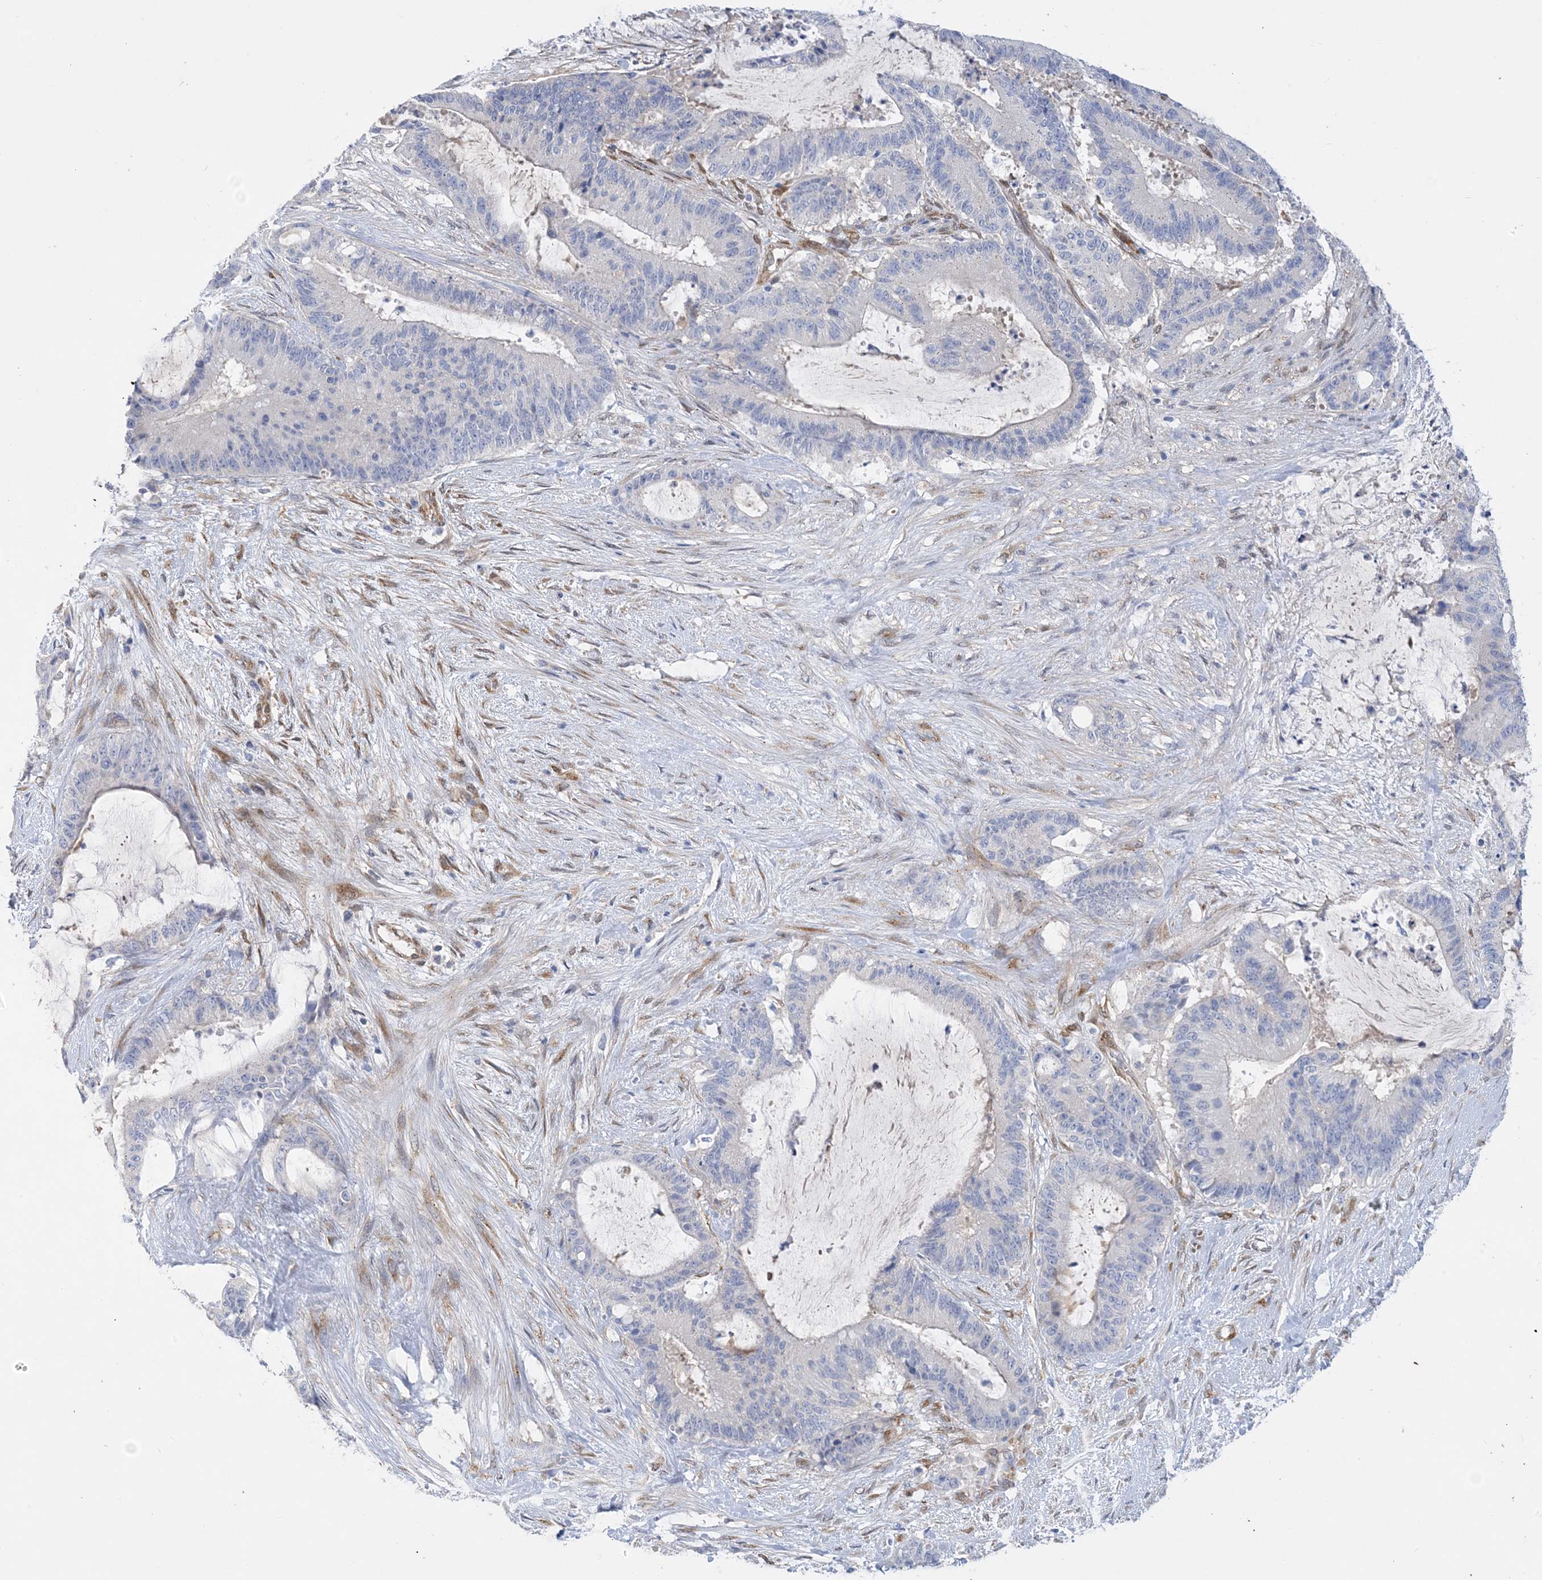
{"staining": {"intensity": "negative", "quantity": "none", "location": "none"}, "tissue": "liver cancer", "cell_type": "Tumor cells", "image_type": "cancer", "snomed": [{"axis": "morphology", "description": "Normal tissue, NOS"}, {"axis": "morphology", "description": "Cholangiocarcinoma"}, {"axis": "topography", "description": "Liver"}, {"axis": "topography", "description": "Peripheral nerve tissue"}], "caption": "DAB (3,3'-diaminobenzidine) immunohistochemical staining of human liver cancer displays no significant positivity in tumor cells.", "gene": "RBMS3", "patient": {"sex": "female", "age": 73}}